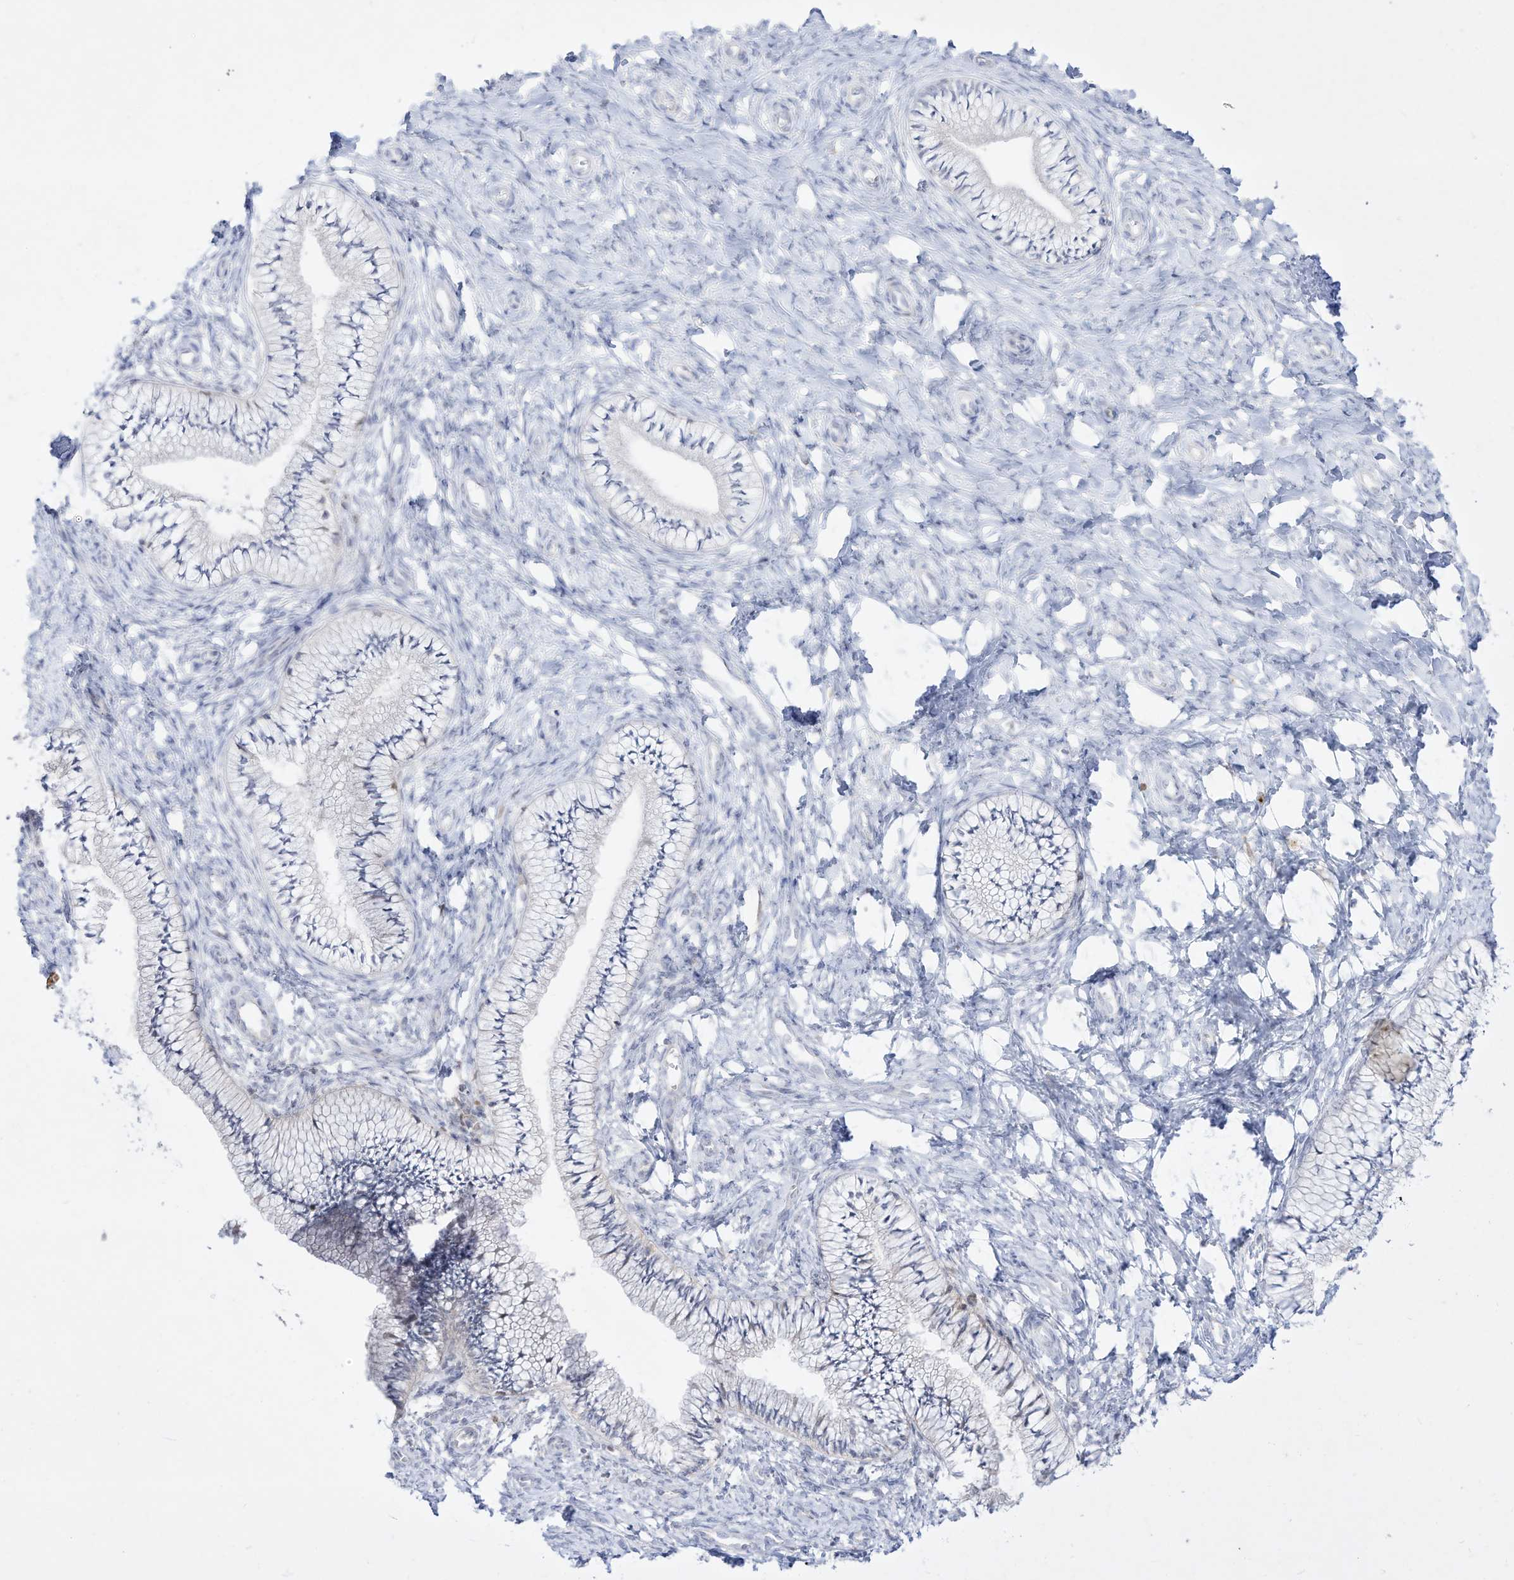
{"staining": {"intensity": "negative", "quantity": "none", "location": "none"}, "tissue": "cervix", "cell_type": "Glandular cells", "image_type": "normal", "snomed": [{"axis": "morphology", "description": "Normal tissue, NOS"}, {"axis": "topography", "description": "Cervix"}], "caption": "Histopathology image shows no protein positivity in glandular cells of benign cervix.", "gene": "DMKN", "patient": {"sex": "female", "age": 36}}